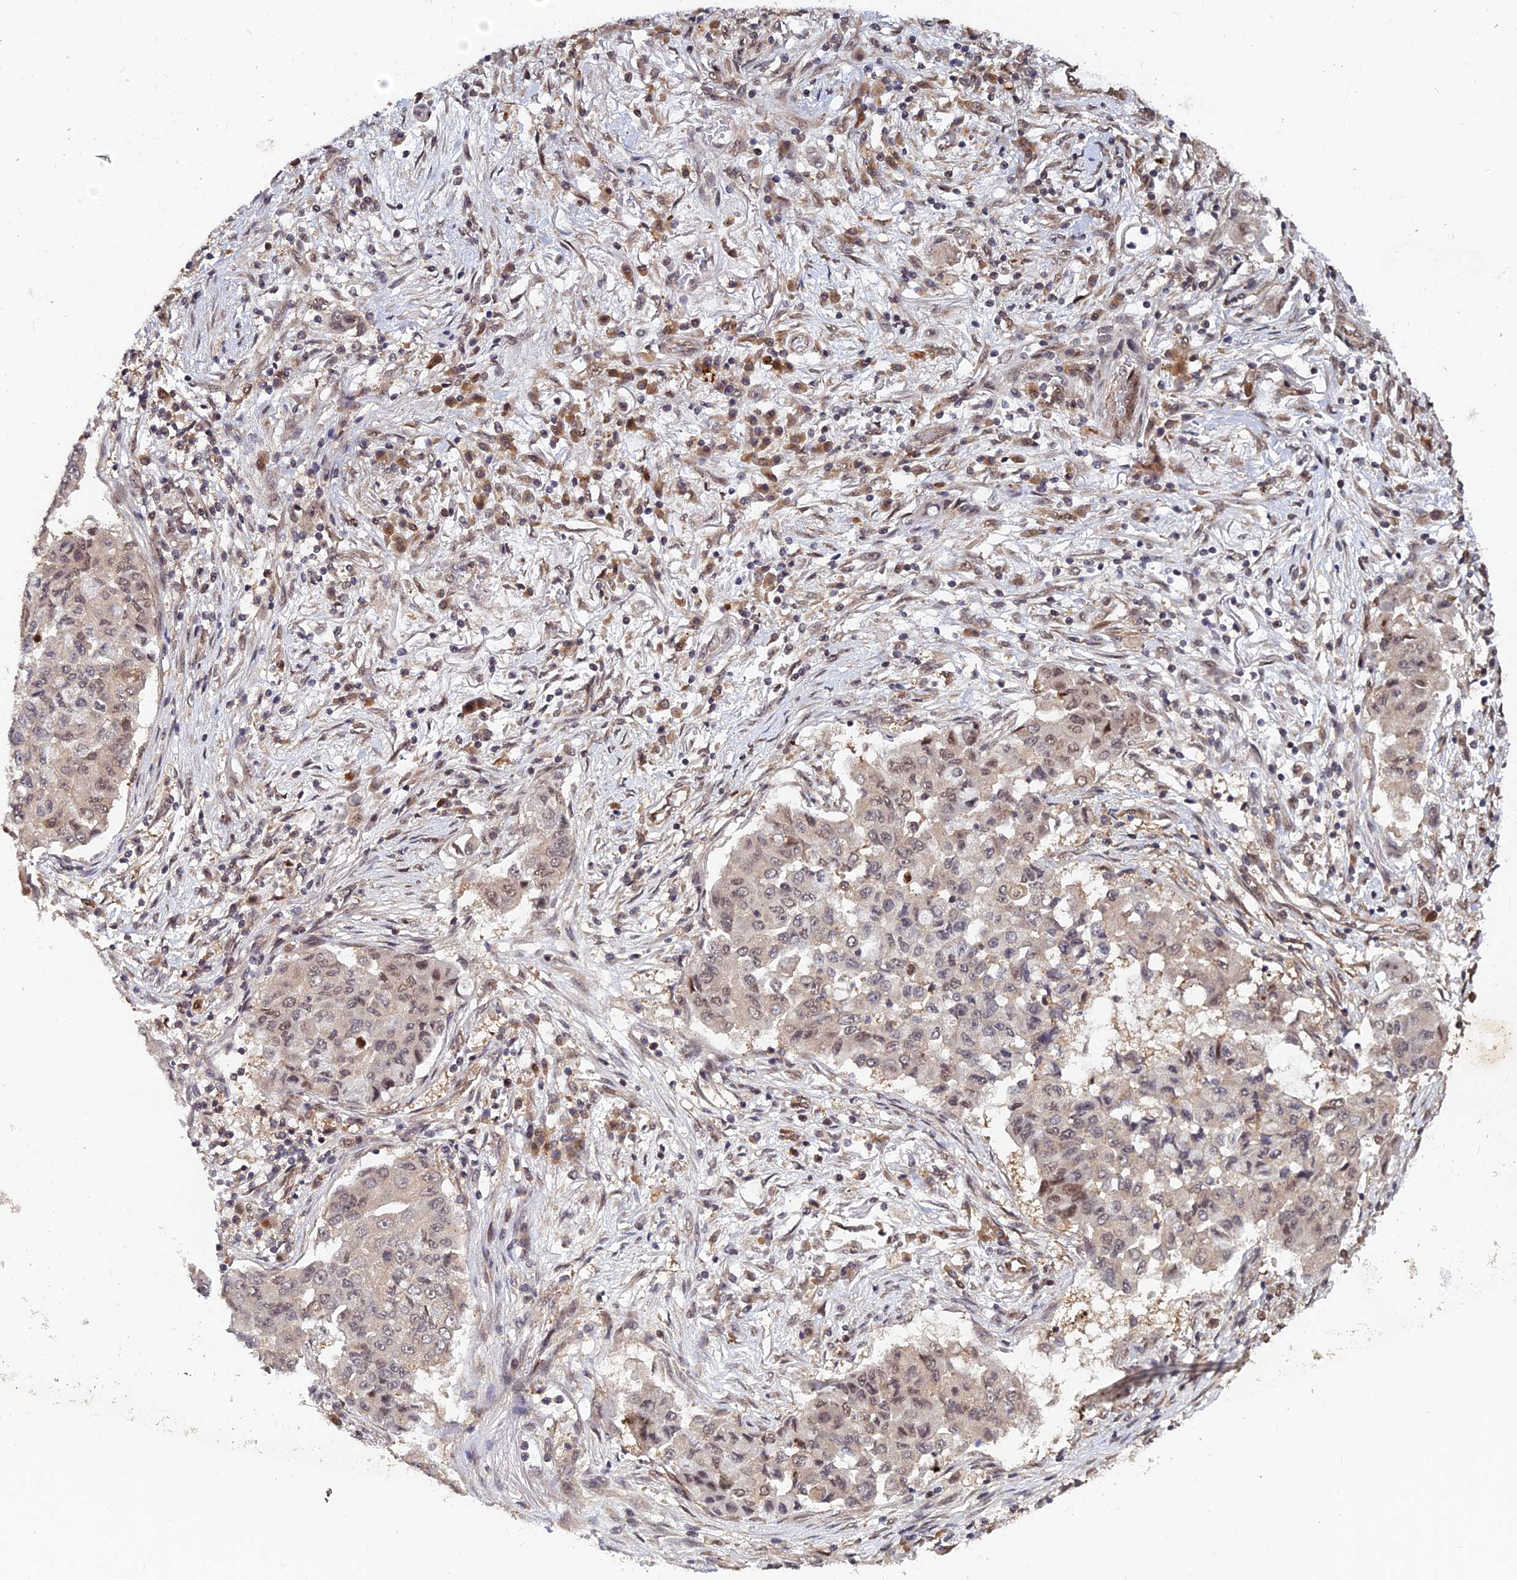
{"staining": {"intensity": "weak", "quantity": "25%-75%", "location": "nuclear"}, "tissue": "lung cancer", "cell_type": "Tumor cells", "image_type": "cancer", "snomed": [{"axis": "morphology", "description": "Squamous cell carcinoma, NOS"}, {"axis": "topography", "description": "Lung"}], "caption": "DAB immunohistochemical staining of human lung squamous cell carcinoma displays weak nuclear protein positivity in about 25%-75% of tumor cells.", "gene": "FAM53C", "patient": {"sex": "male", "age": 74}}